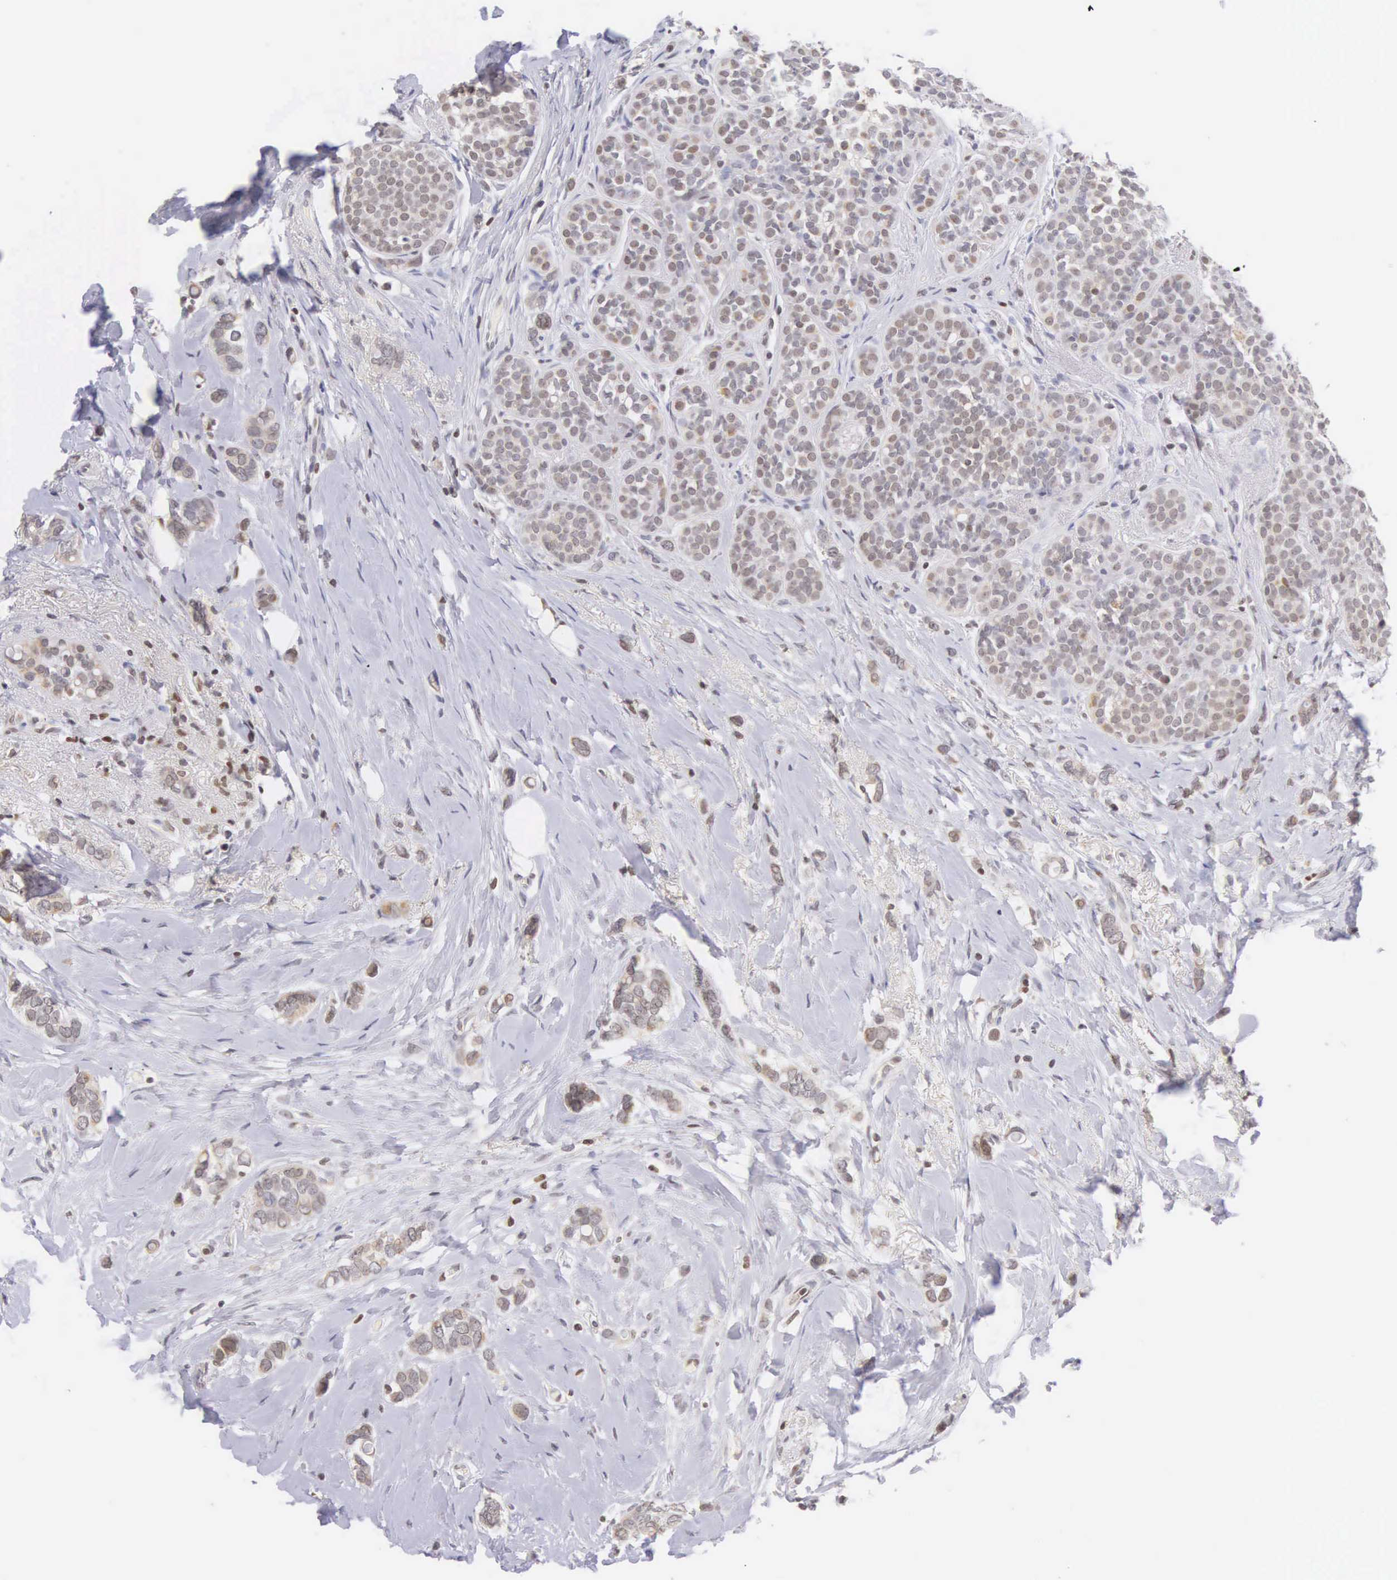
{"staining": {"intensity": "weak", "quantity": "25%-75%", "location": "nuclear"}, "tissue": "breast cancer", "cell_type": "Tumor cells", "image_type": "cancer", "snomed": [{"axis": "morphology", "description": "Duct carcinoma"}, {"axis": "topography", "description": "Breast"}], "caption": "Breast cancer was stained to show a protein in brown. There is low levels of weak nuclear expression in approximately 25%-75% of tumor cells.", "gene": "VRK1", "patient": {"sex": "female", "age": 72}}